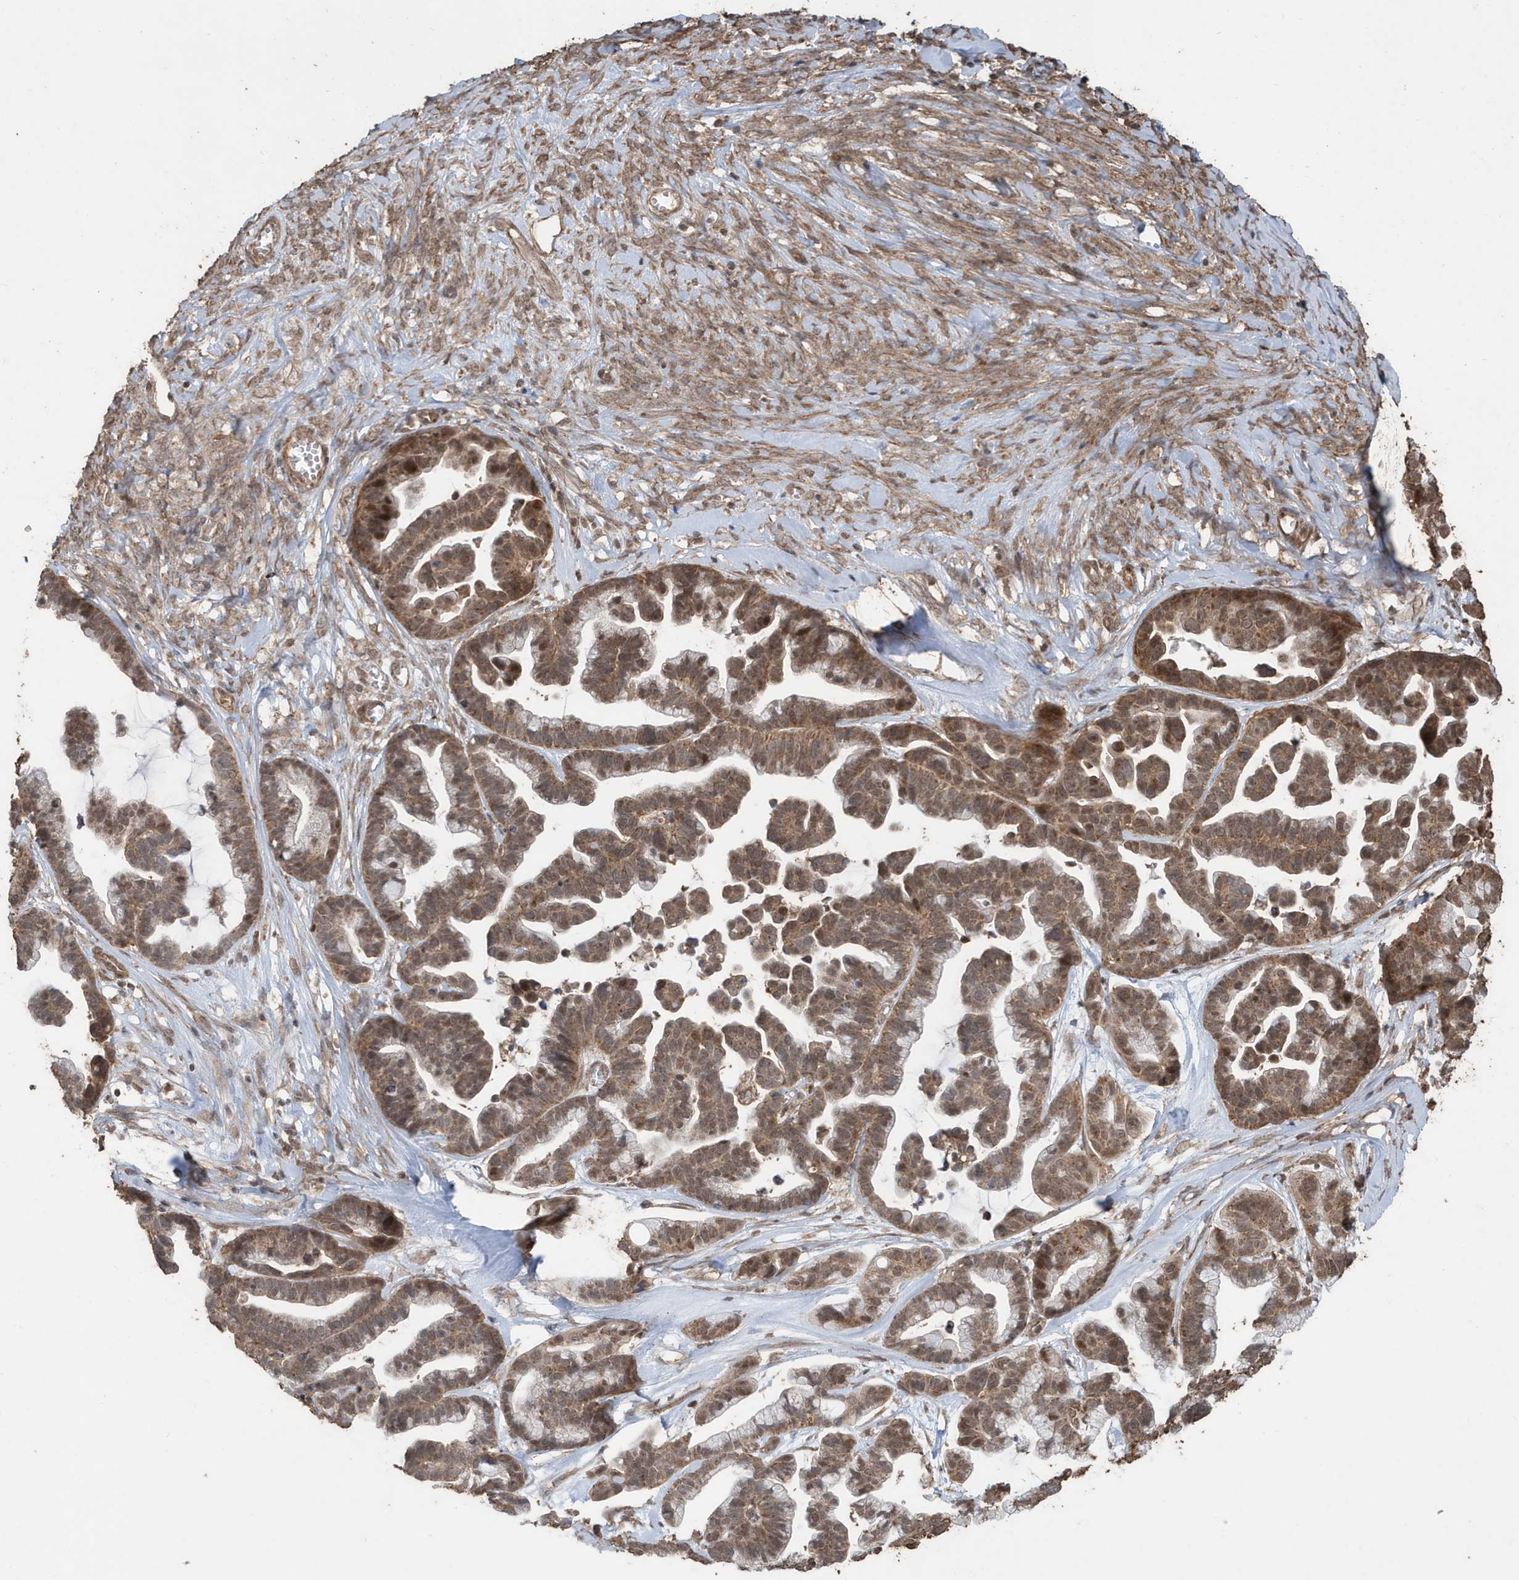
{"staining": {"intensity": "strong", "quantity": ">75%", "location": "cytoplasmic/membranous"}, "tissue": "ovarian cancer", "cell_type": "Tumor cells", "image_type": "cancer", "snomed": [{"axis": "morphology", "description": "Cystadenocarcinoma, serous, NOS"}, {"axis": "topography", "description": "Ovary"}], "caption": "High-power microscopy captured an IHC micrograph of ovarian cancer (serous cystadenocarcinoma), revealing strong cytoplasmic/membranous staining in about >75% of tumor cells.", "gene": "PAXBP1", "patient": {"sex": "female", "age": 56}}